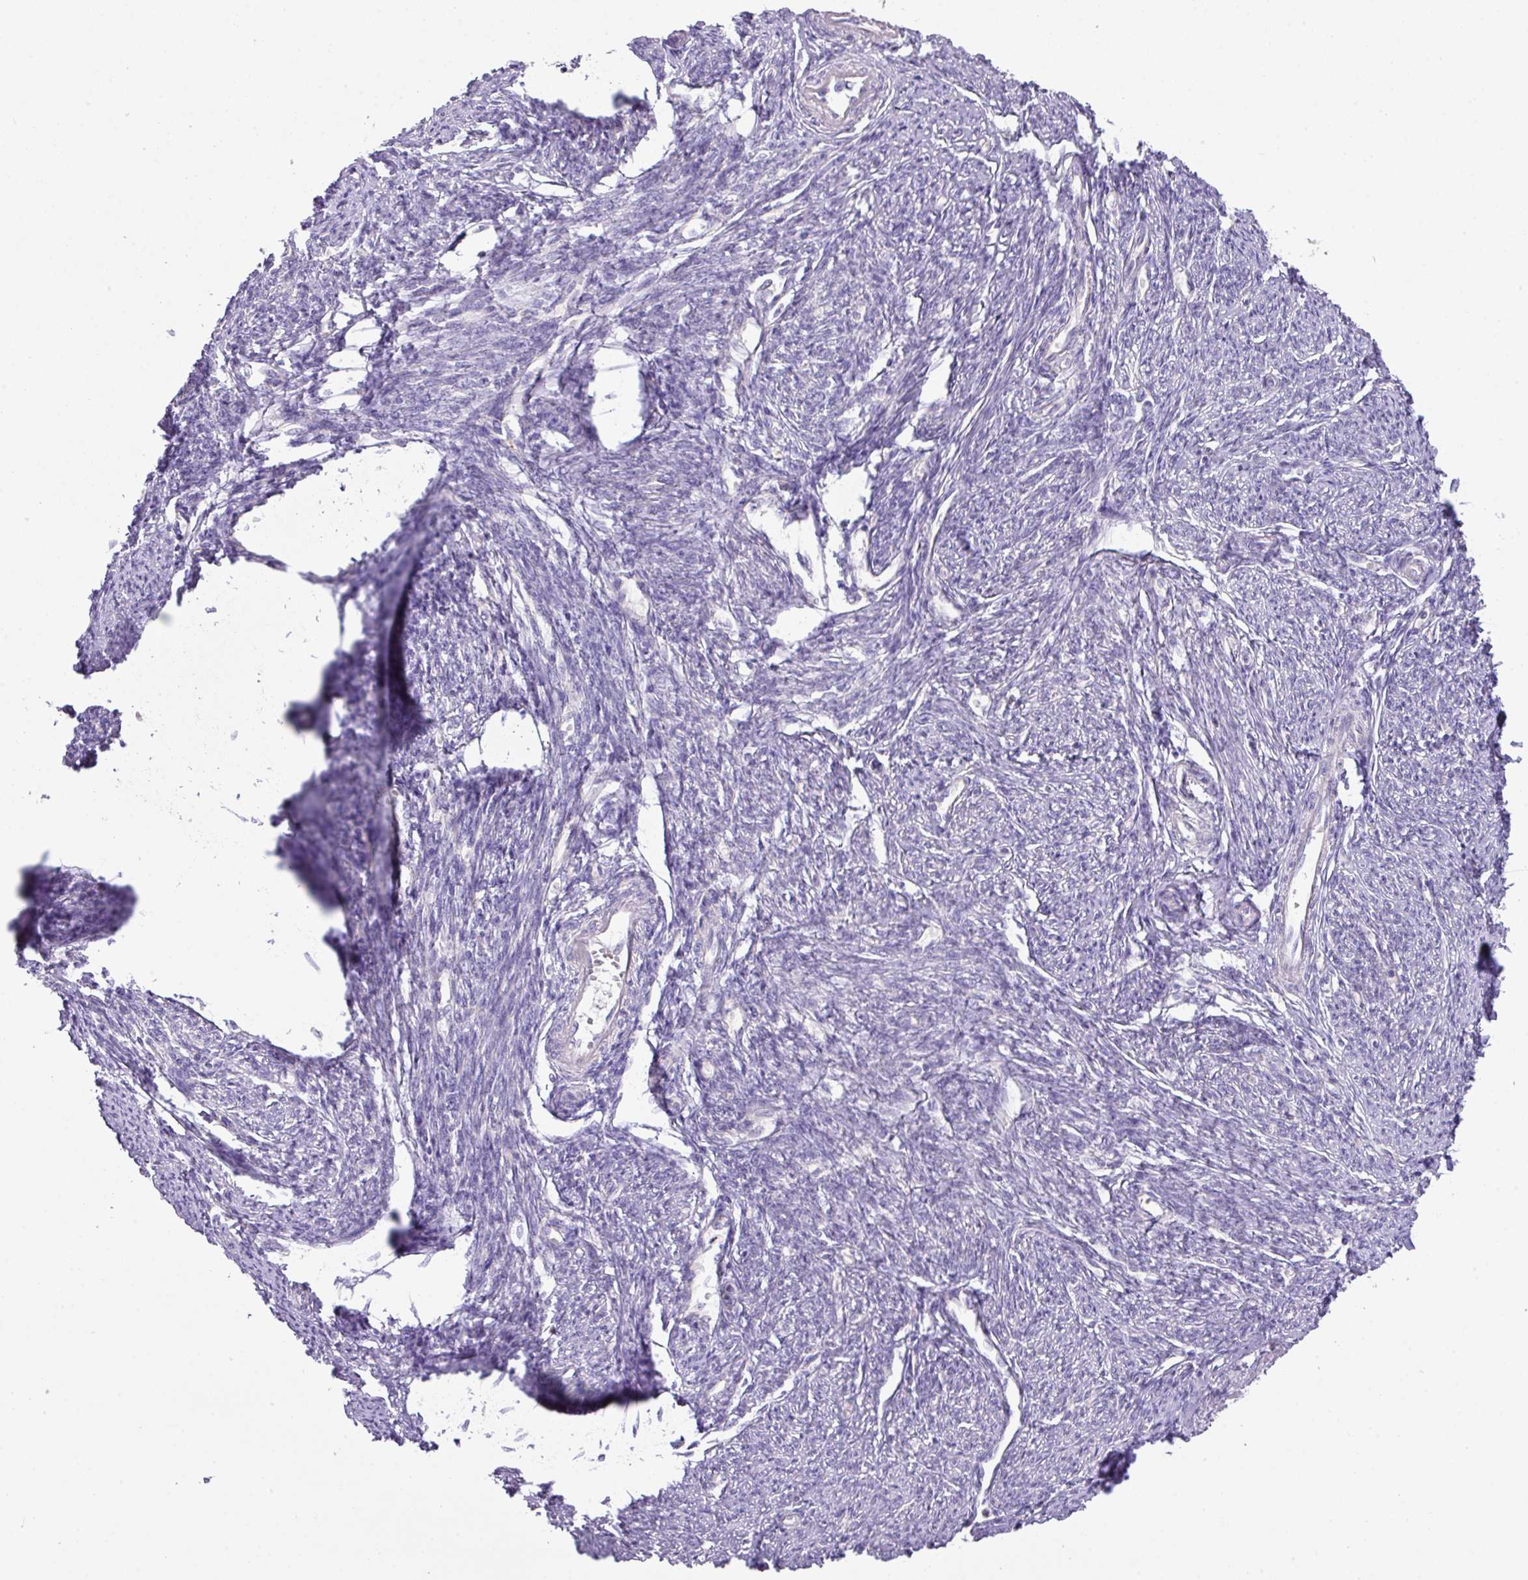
{"staining": {"intensity": "negative", "quantity": "none", "location": "none"}, "tissue": "smooth muscle", "cell_type": "Smooth muscle cells", "image_type": "normal", "snomed": [{"axis": "morphology", "description": "Normal tissue, NOS"}, {"axis": "topography", "description": "Smooth muscle"}, {"axis": "topography", "description": "Fallopian tube"}], "caption": "Smooth muscle cells are negative for protein expression in benign human smooth muscle. The staining was performed using DAB to visualize the protein expression in brown, while the nuclei were stained in blue with hematoxylin (Magnification: 20x).", "gene": "ZNF394", "patient": {"sex": "female", "age": 59}}